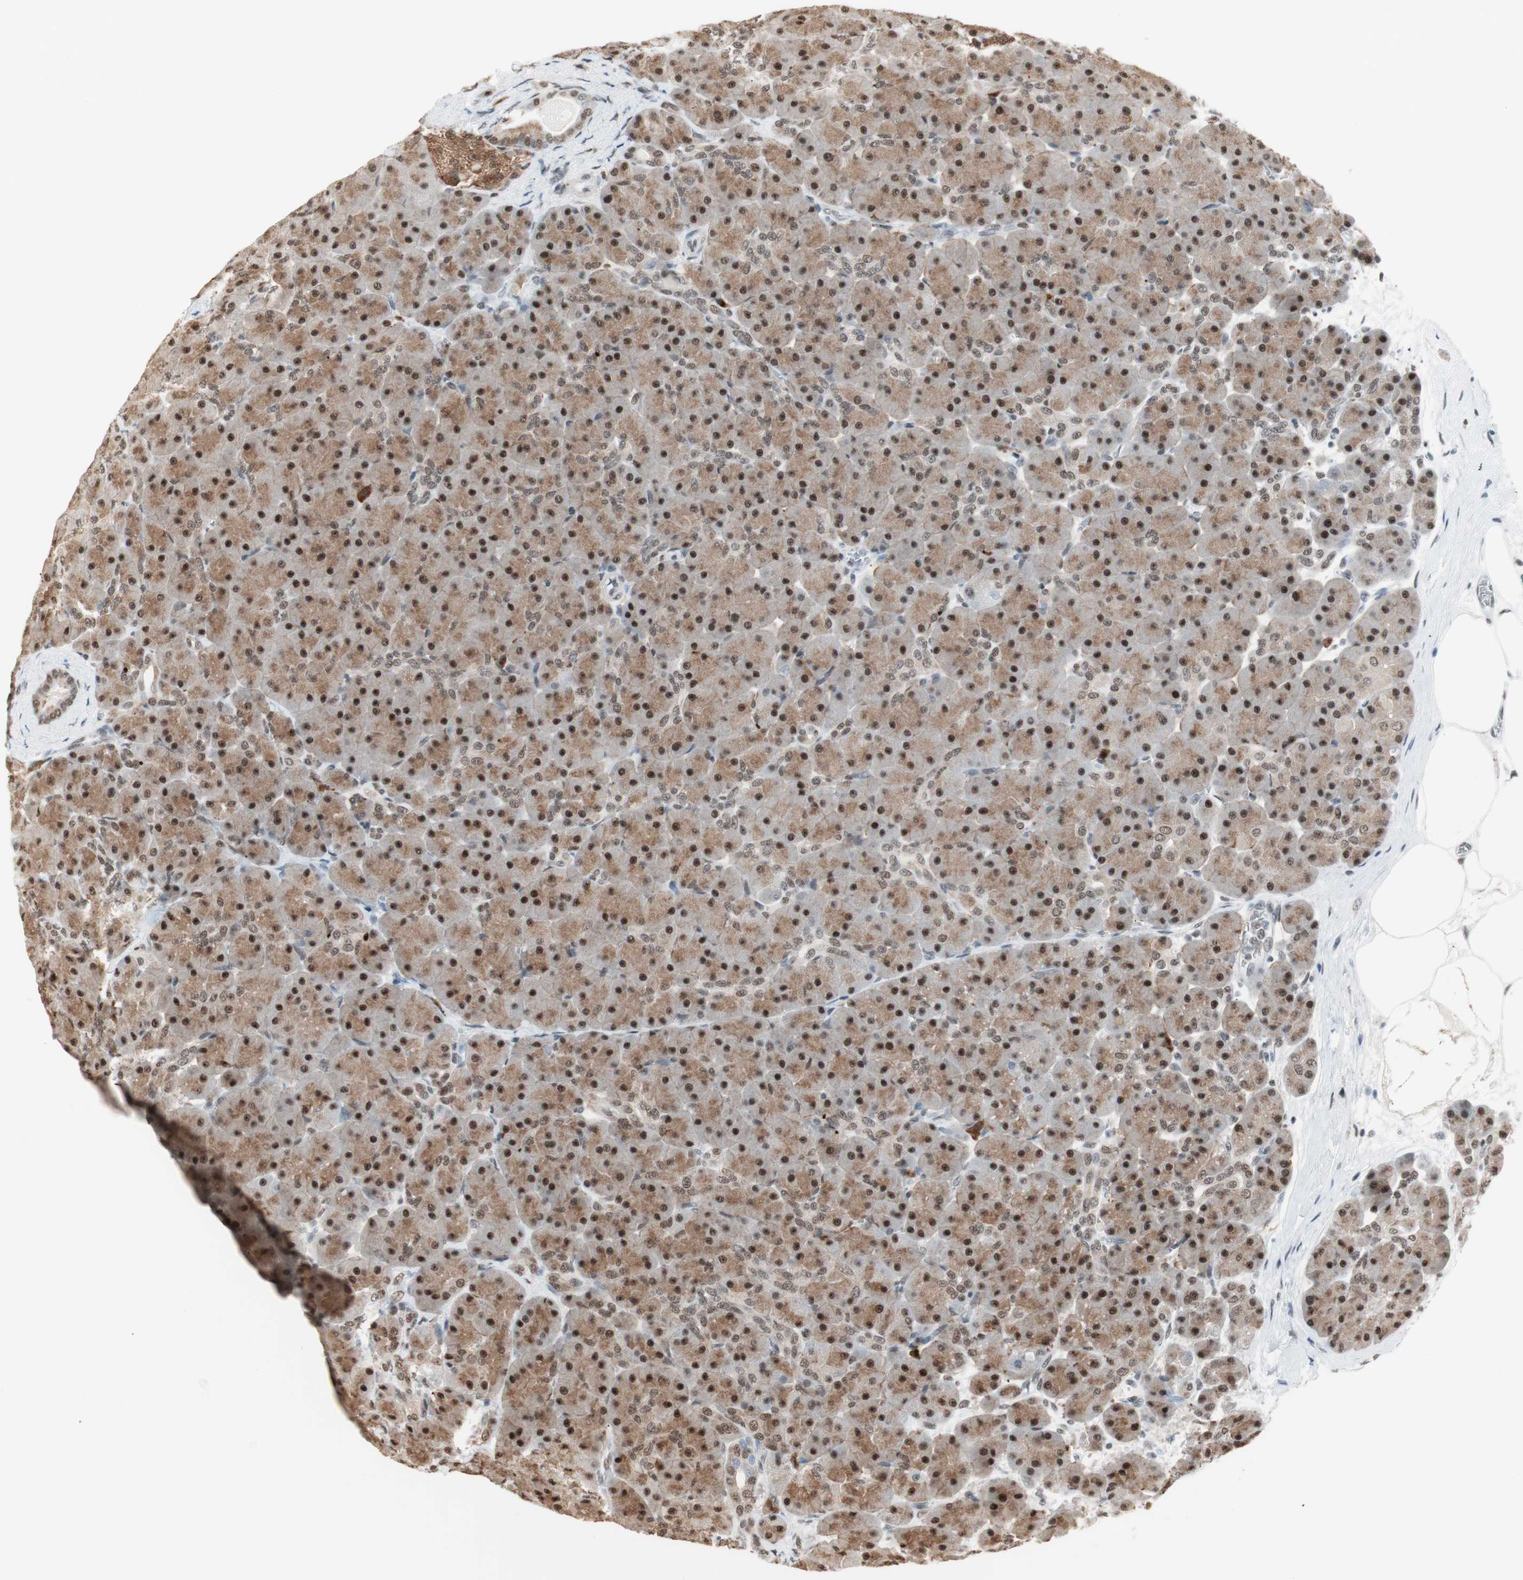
{"staining": {"intensity": "moderate", "quantity": ">75%", "location": "cytoplasmic/membranous,nuclear"}, "tissue": "pancreas", "cell_type": "Exocrine glandular cells", "image_type": "normal", "snomed": [{"axis": "morphology", "description": "Normal tissue, NOS"}, {"axis": "topography", "description": "Pancreas"}], "caption": "Pancreas stained with a protein marker reveals moderate staining in exocrine glandular cells.", "gene": "SMARCE1", "patient": {"sex": "male", "age": 66}}